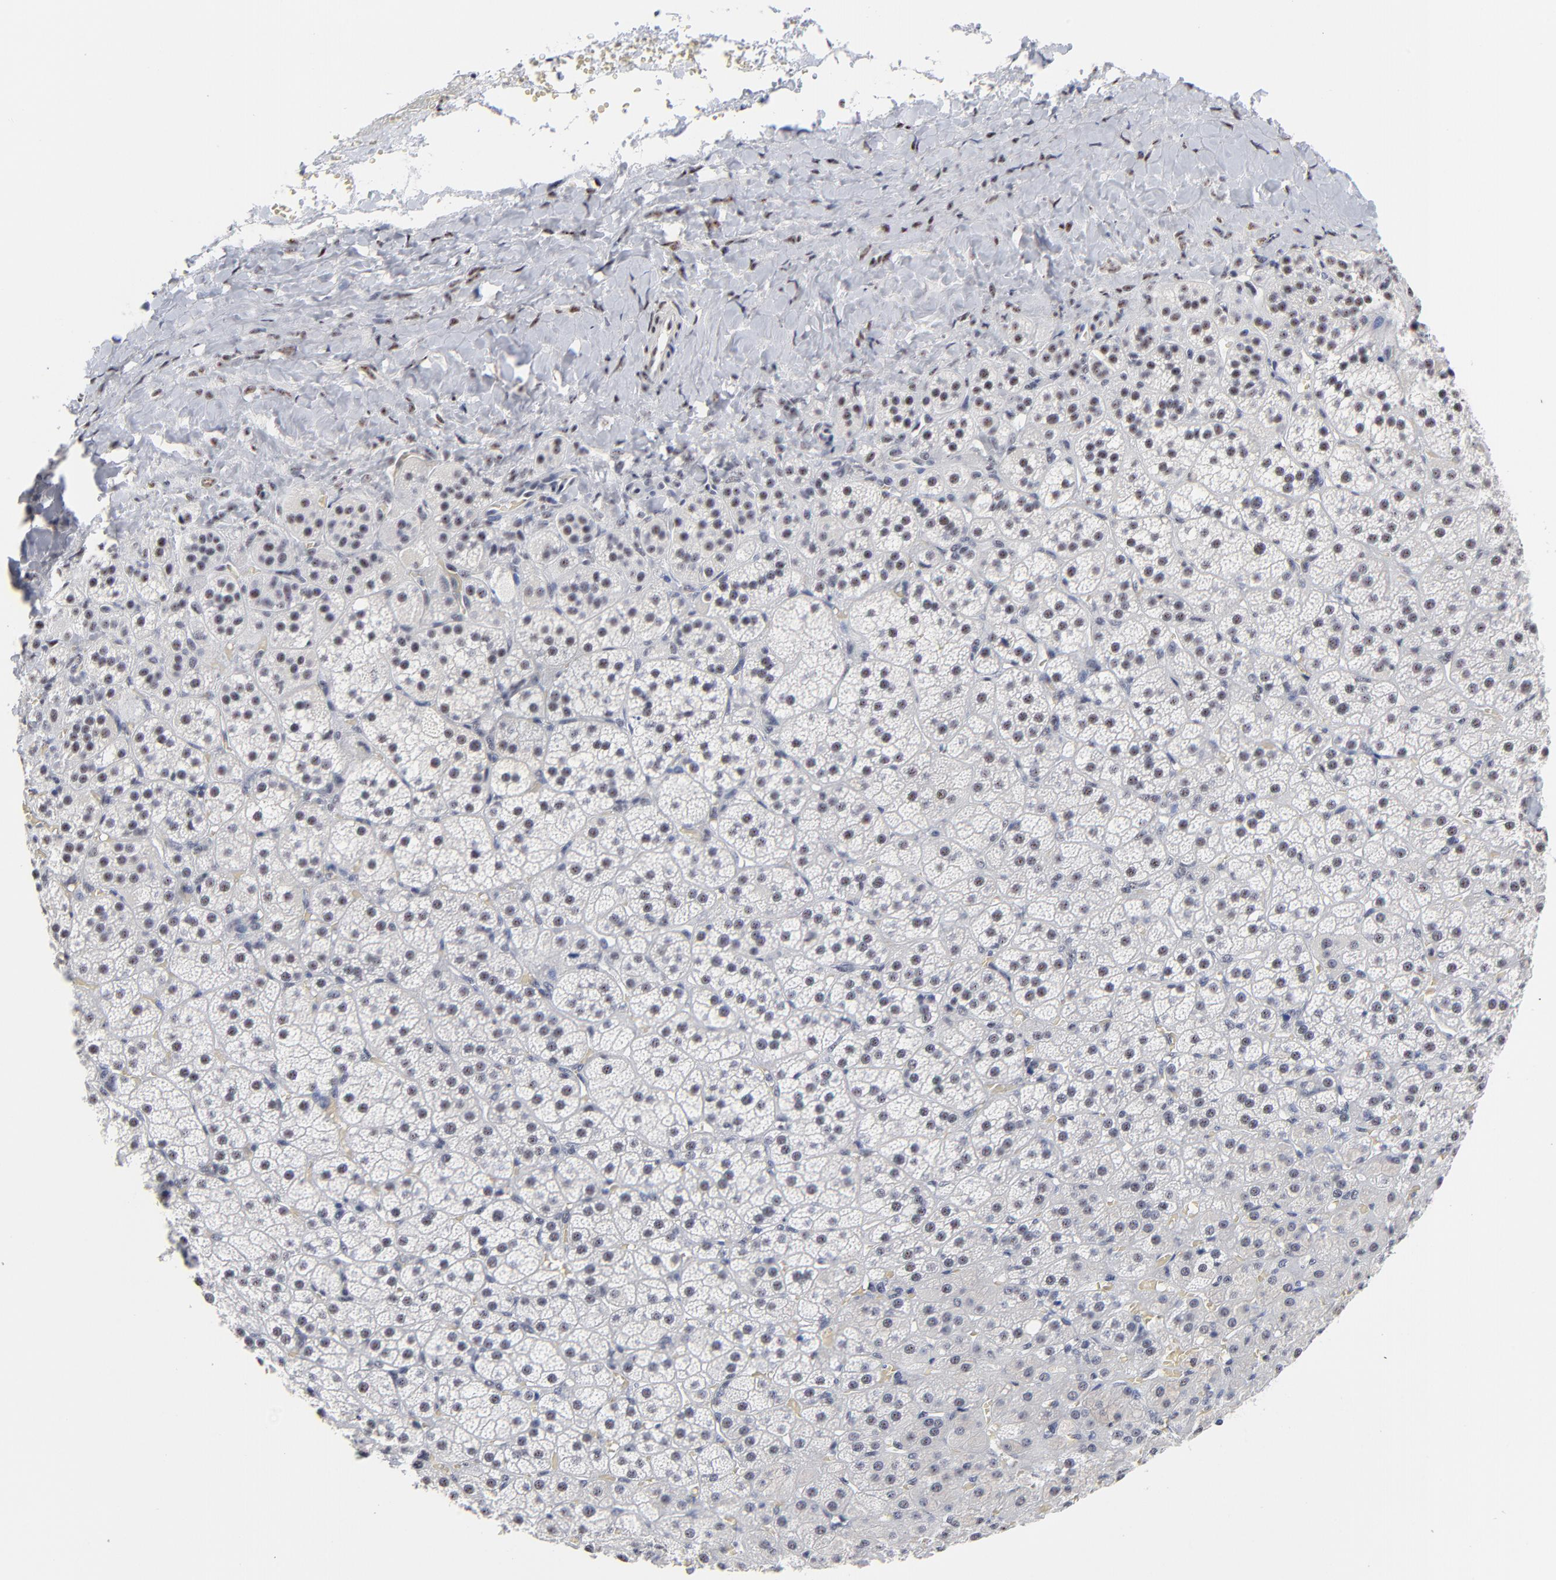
{"staining": {"intensity": "weak", "quantity": "25%-75%", "location": "nuclear"}, "tissue": "adrenal gland", "cell_type": "Glandular cells", "image_type": "normal", "snomed": [{"axis": "morphology", "description": "Normal tissue, NOS"}, {"axis": "topography", "description": "Adrenal gland"}], "caption": "Protein expression analysis of benign adrenal gland shows weak nuclear positivity in approximately 25%-75% of glandular cells.", "gene": "MBD4", "patient": {"sex": "female", "age": 71}}